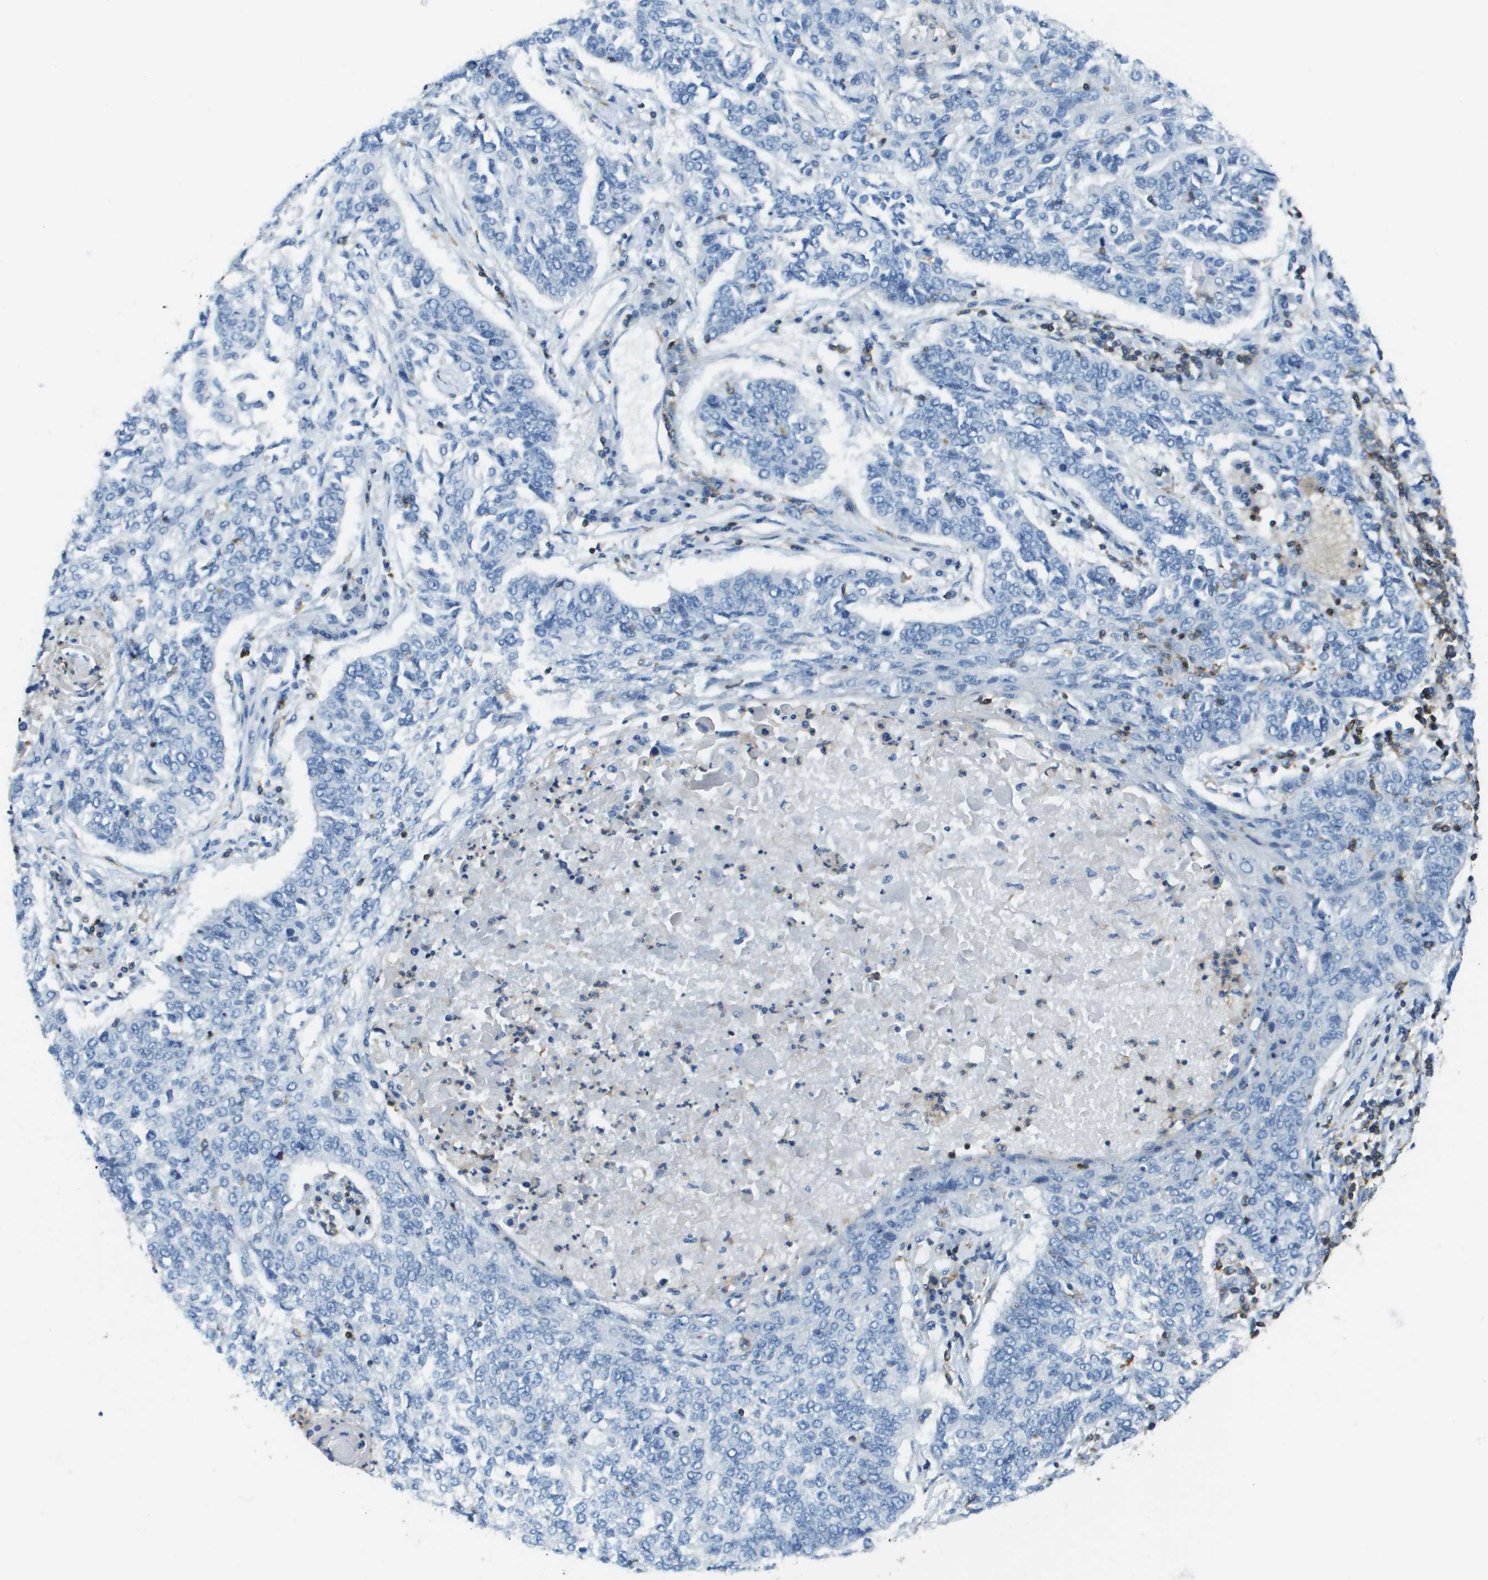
{"staining": {"intensity": "negative", "quantity": "none", "location": "none"}, "tissue": "lung cancer", "cell_type": "Tumor cells", "image_type": "cancer", "snomed": [{"axis": "morphology", "description": "Normal tissue, NOS"}, {"axis": "morphology", "description": "Squamous cell carcinoma, NOS"}, {"axis": "topography", "description": "Cartilage tissue"}, {"axis": "topography", "description": "Bronchus"}, {"axis": "topography", "description": "Lung"}], "caption": "This photomicrograph is of squamous cell carcinoma (lung) stained with immunohistochemistry (IHC) to label a protein in brown with the nuclei are counter-stained blue. There is no positivity in tumor cells. (DAB immunohistochemistry with hematoxylin counter stain).", "gene": "APBB1IP", "patient": {"sex": "female", "age": 49}}